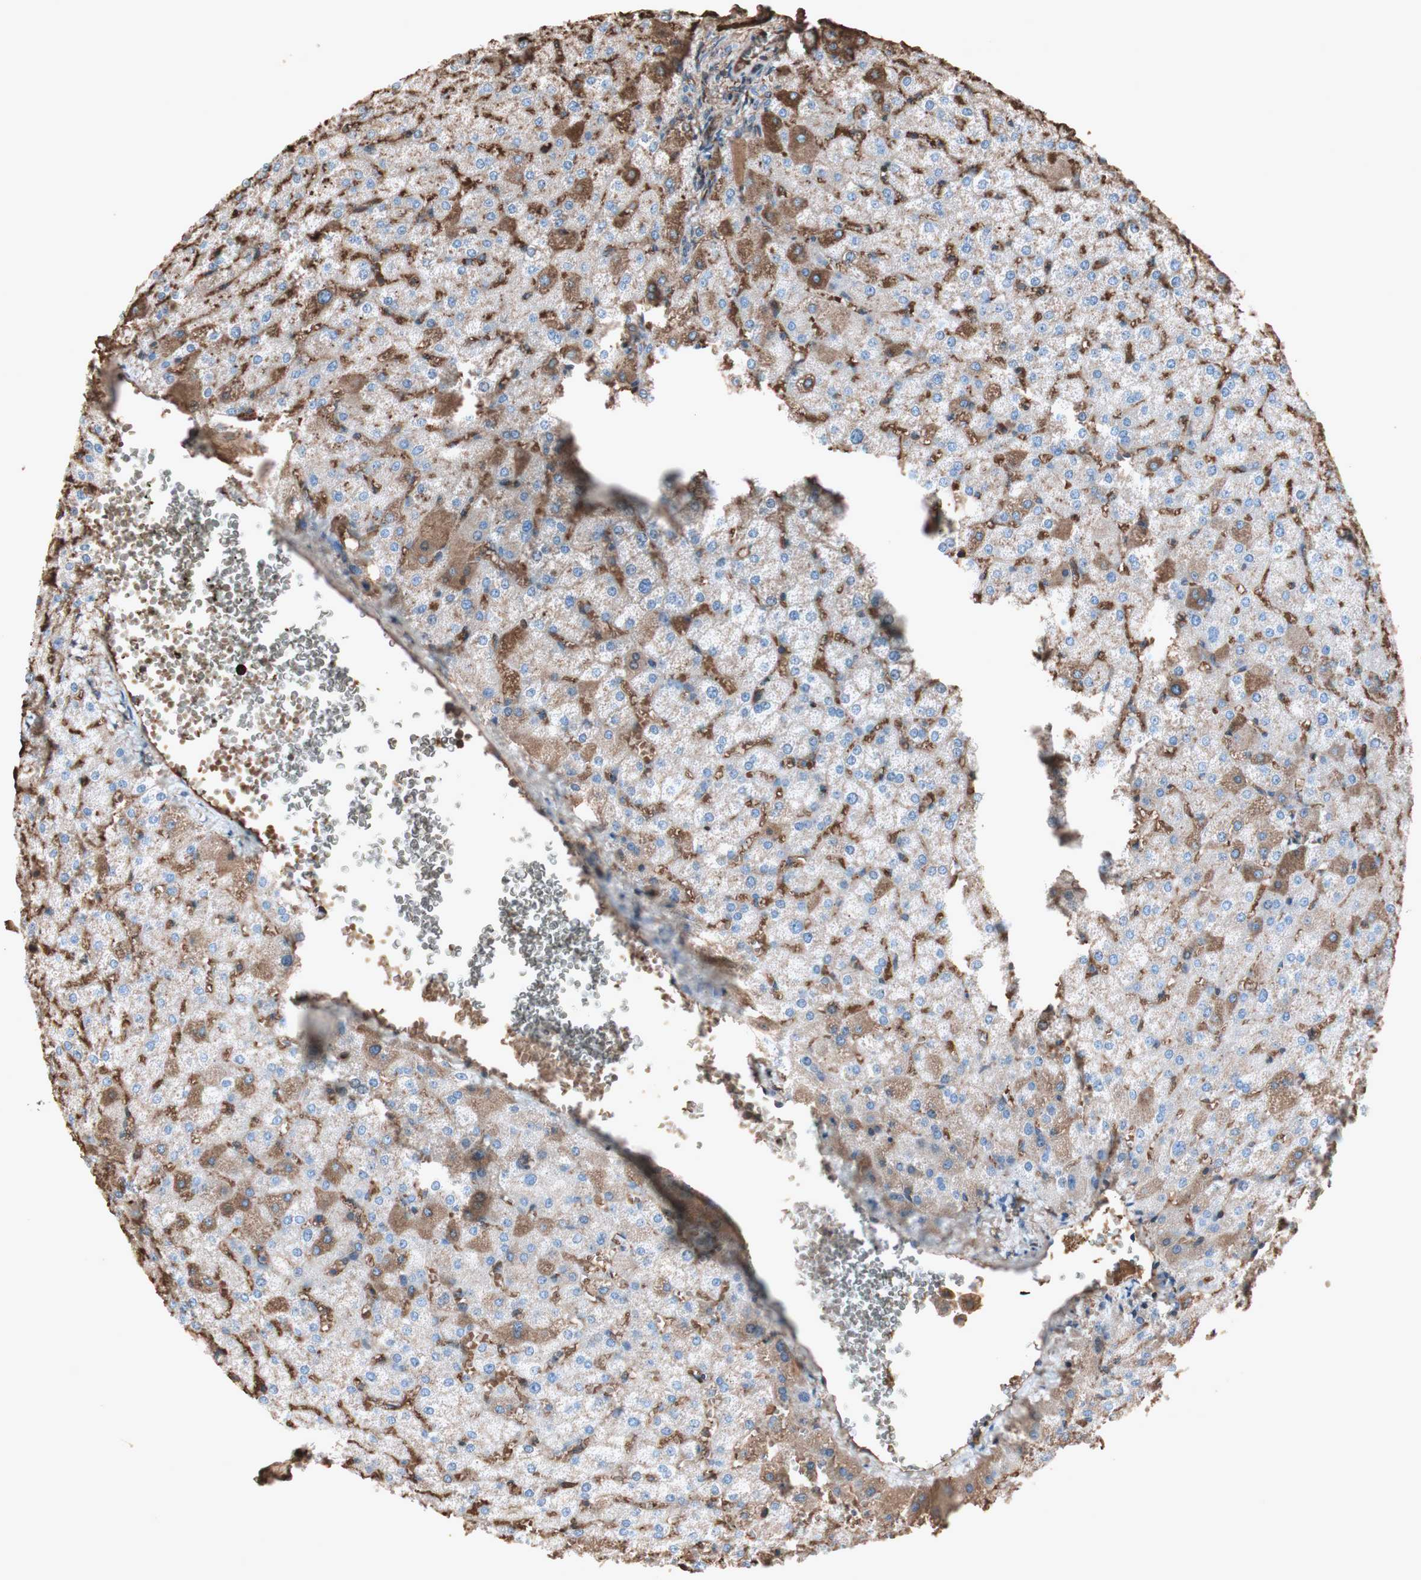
{"staining": {"intensity": "moderate", "quantity": "25%-75%", "location": "cytoplasmic/membranous"}, "tissue": "liver", "cell_type": "Hepatocytes", "image_type": "normal", "snomed": [{"axis": "morphology", "description": "Normal tissue, NOS"}, {"axis": "topography", "description": "Liver"}], "caption": "Hepatocytes demonstrate moderate cytoplasmic/membranous expression in approximately 25%-75% of cells in unremarkable liver.", "gene": "MMP14", "patient": {"sex": "female", "age": 32}}